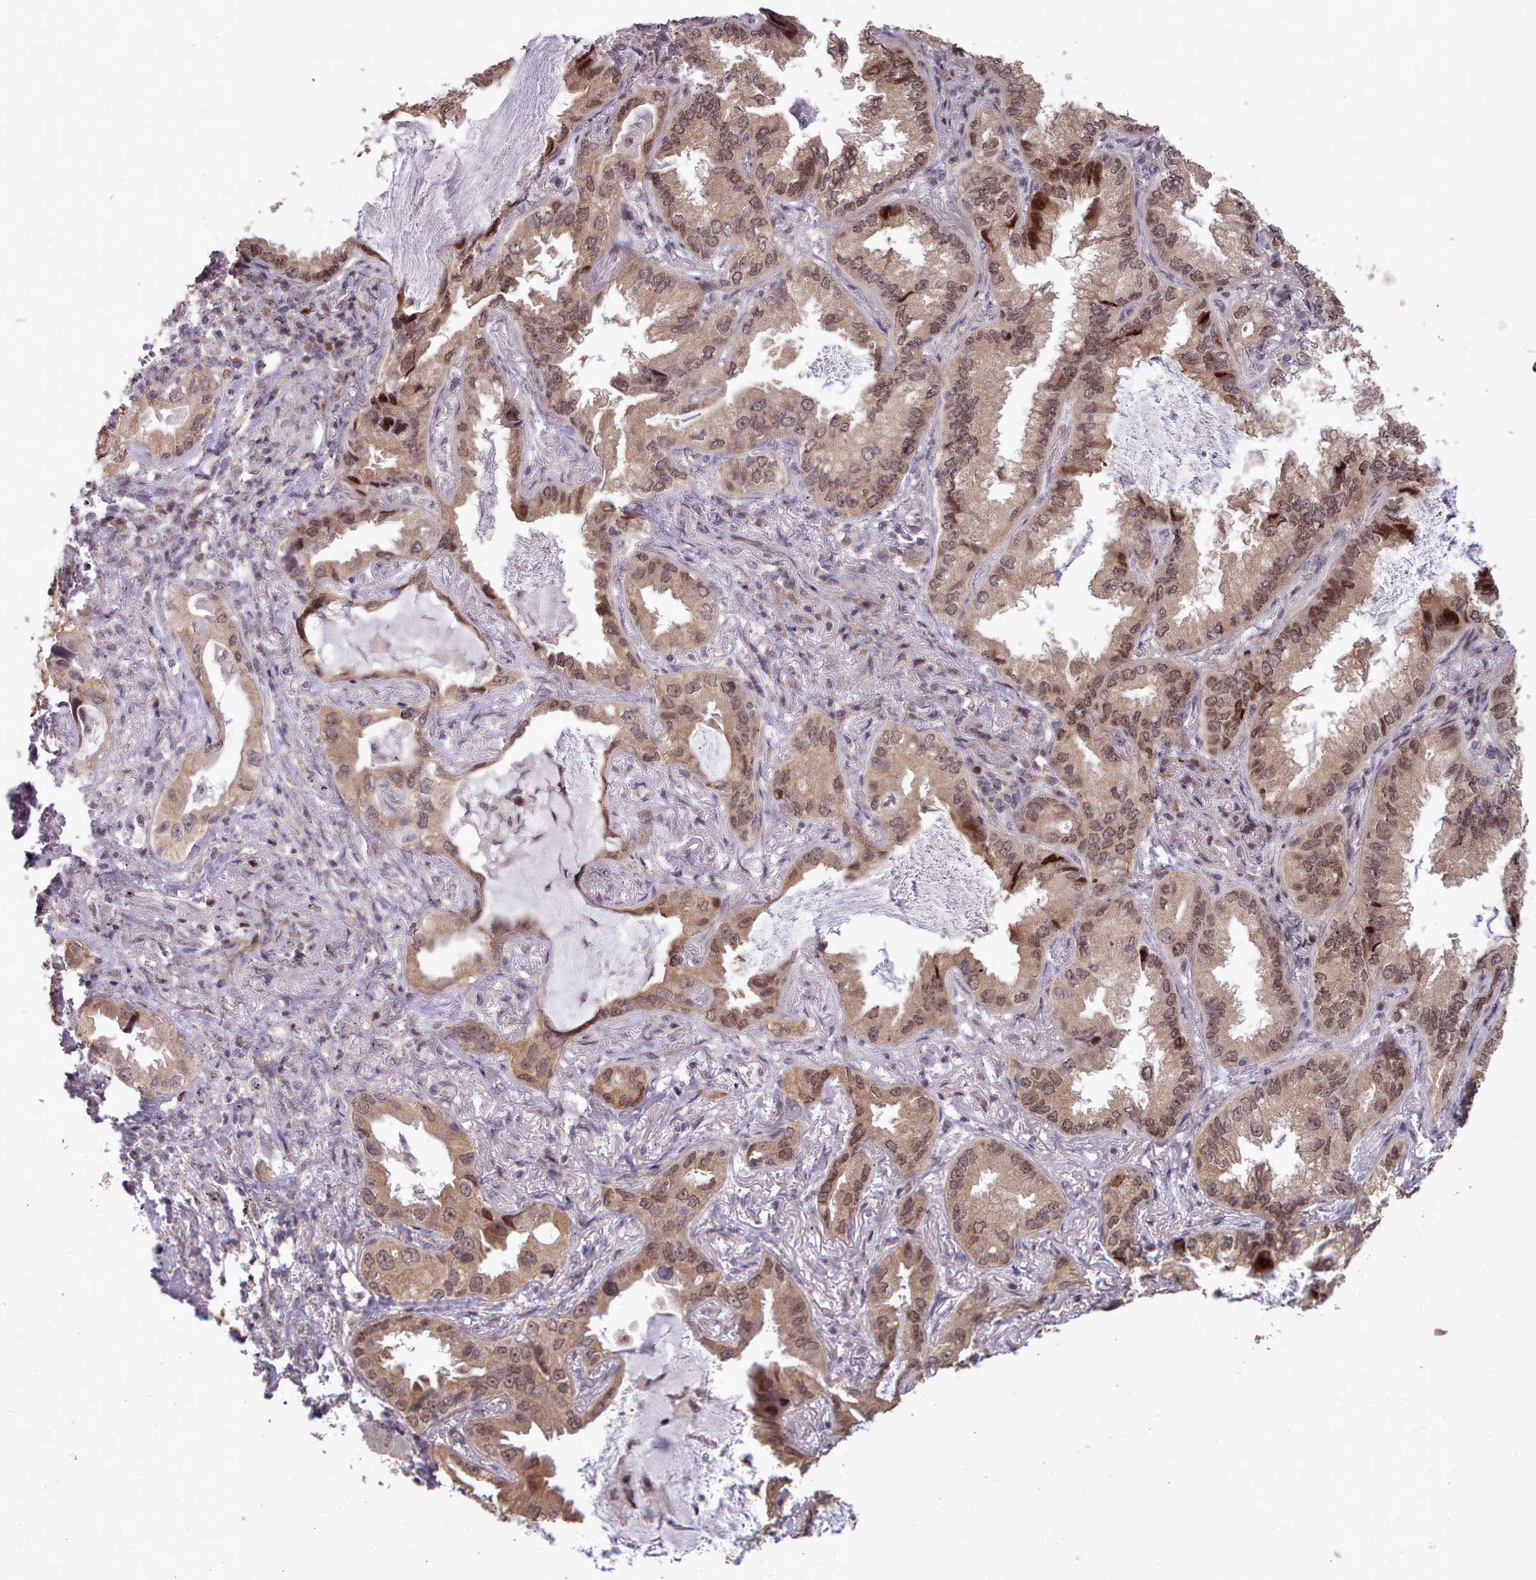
{"staining": {"intensity": "moderate", "quantity": ">75%", "location": "nuclear"}, "tissue": "lung cancer", "cell_type": "Tumor cells", "image_type": "cancer", "snomed": [{"axis": "morphology", "description": "Adenocarcinoma, NOS"}, {"axis": "topography", "description": "Lung"}], "caption": "Protein staining reveals moderate nuclear expression in about >75% of tumor cells in lung adenocarcinoma. Using DAB (3,3'-diaminobenzidine) (brown) and hematoxylin (blue) stains, captured at high magnification using brightfield microscopy.", "gene": "ENSA", "patient": {"sex": "female", "age": 69}}